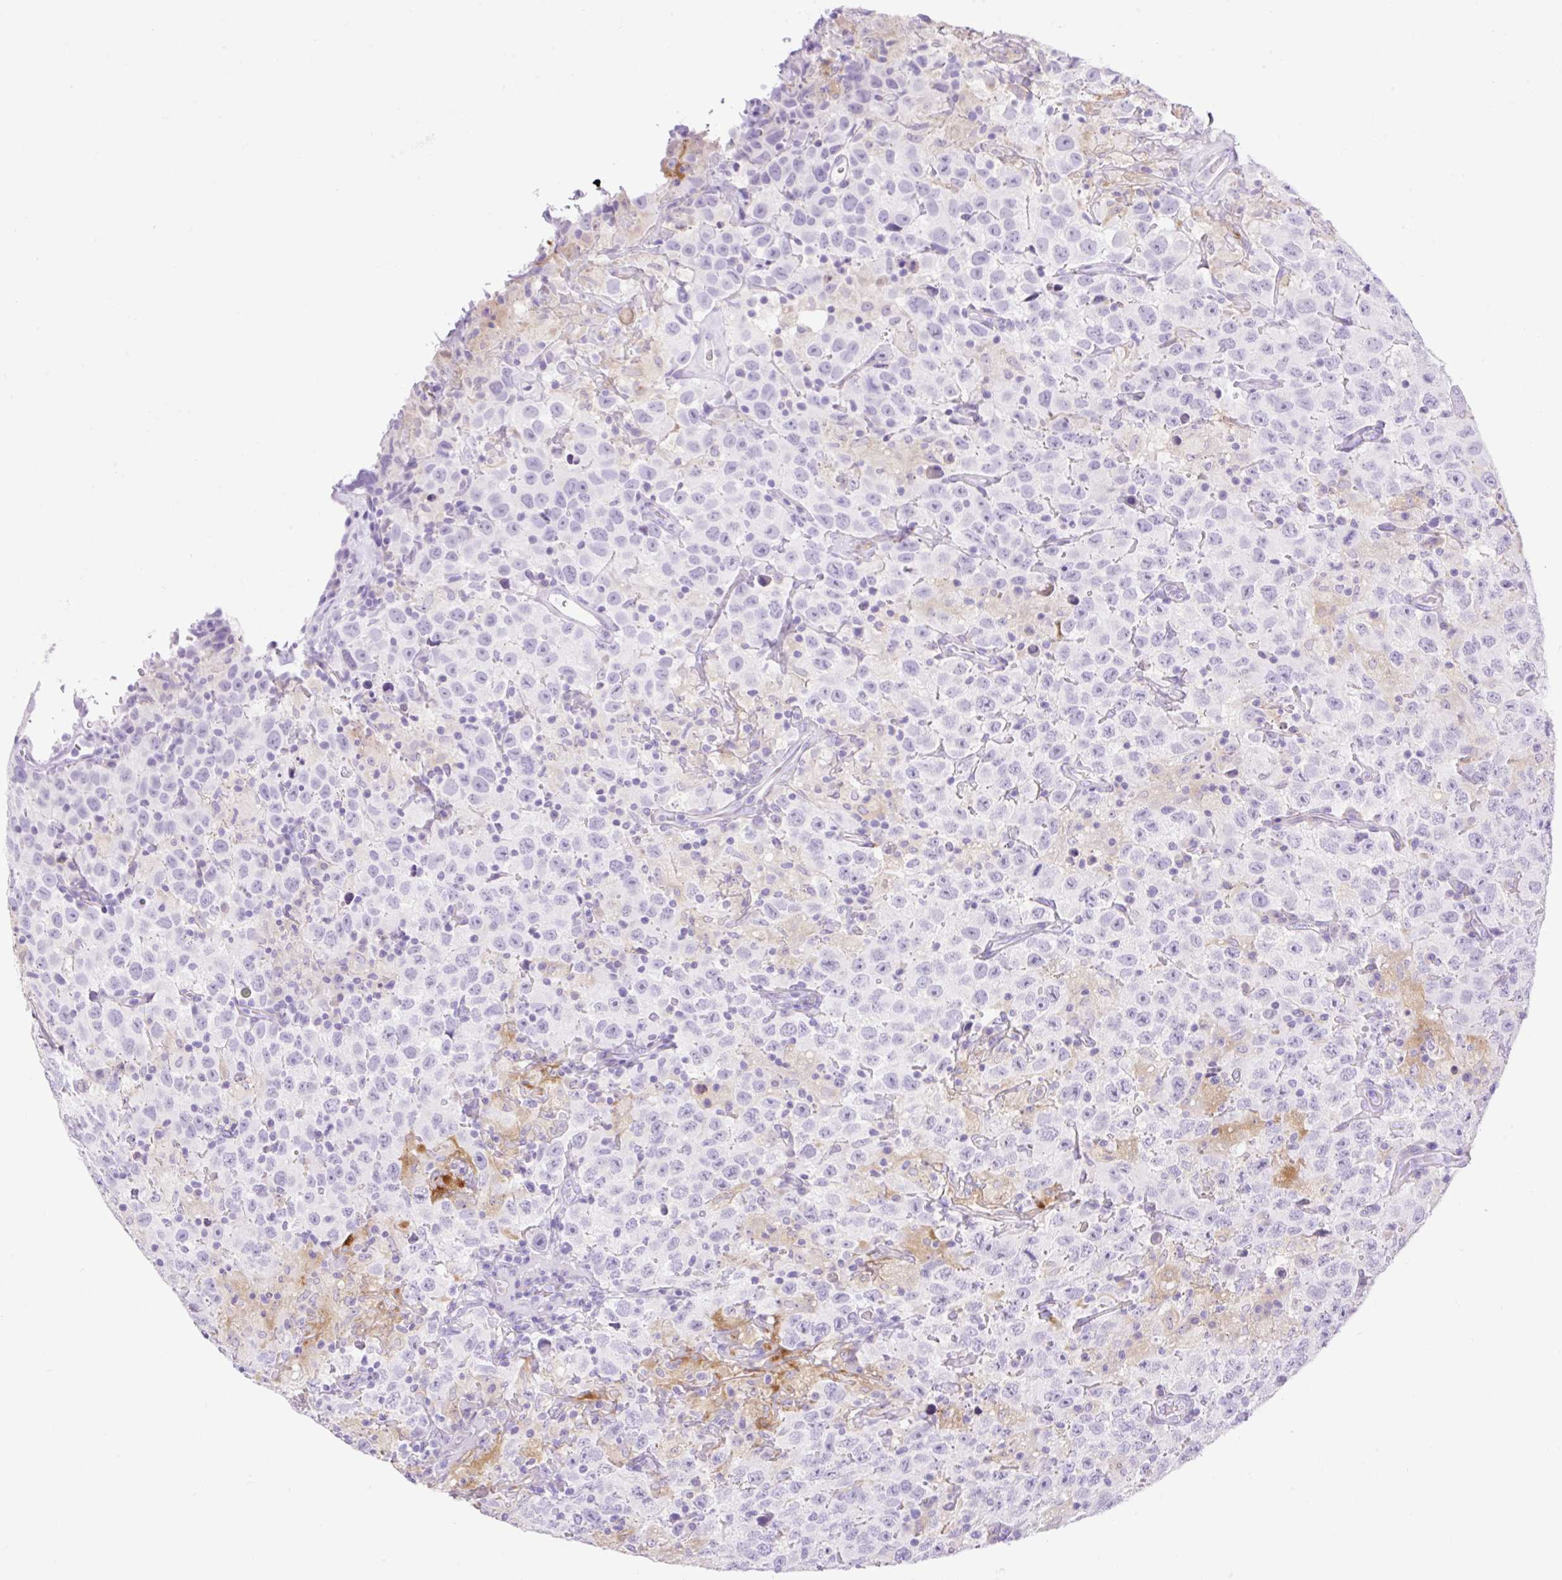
{"staining": {"intensity": "negative", "quantity": "none", "location": "none"}, "tissue": "testis cancer", "cell_type": "Tumor cells", "image_type": "cancer", "snomed": [{"axis": "morphology", "description": "Seminoma, NOS"}, {"axis": "topography", "description": "Testis"}], "caption": "Seminoma (testis) stained for a protein using immunohistochemistry demonstrates no expression tumor cells.", "gene": "SLC25A40", "patient": {"sex": "male", "age": 41}}